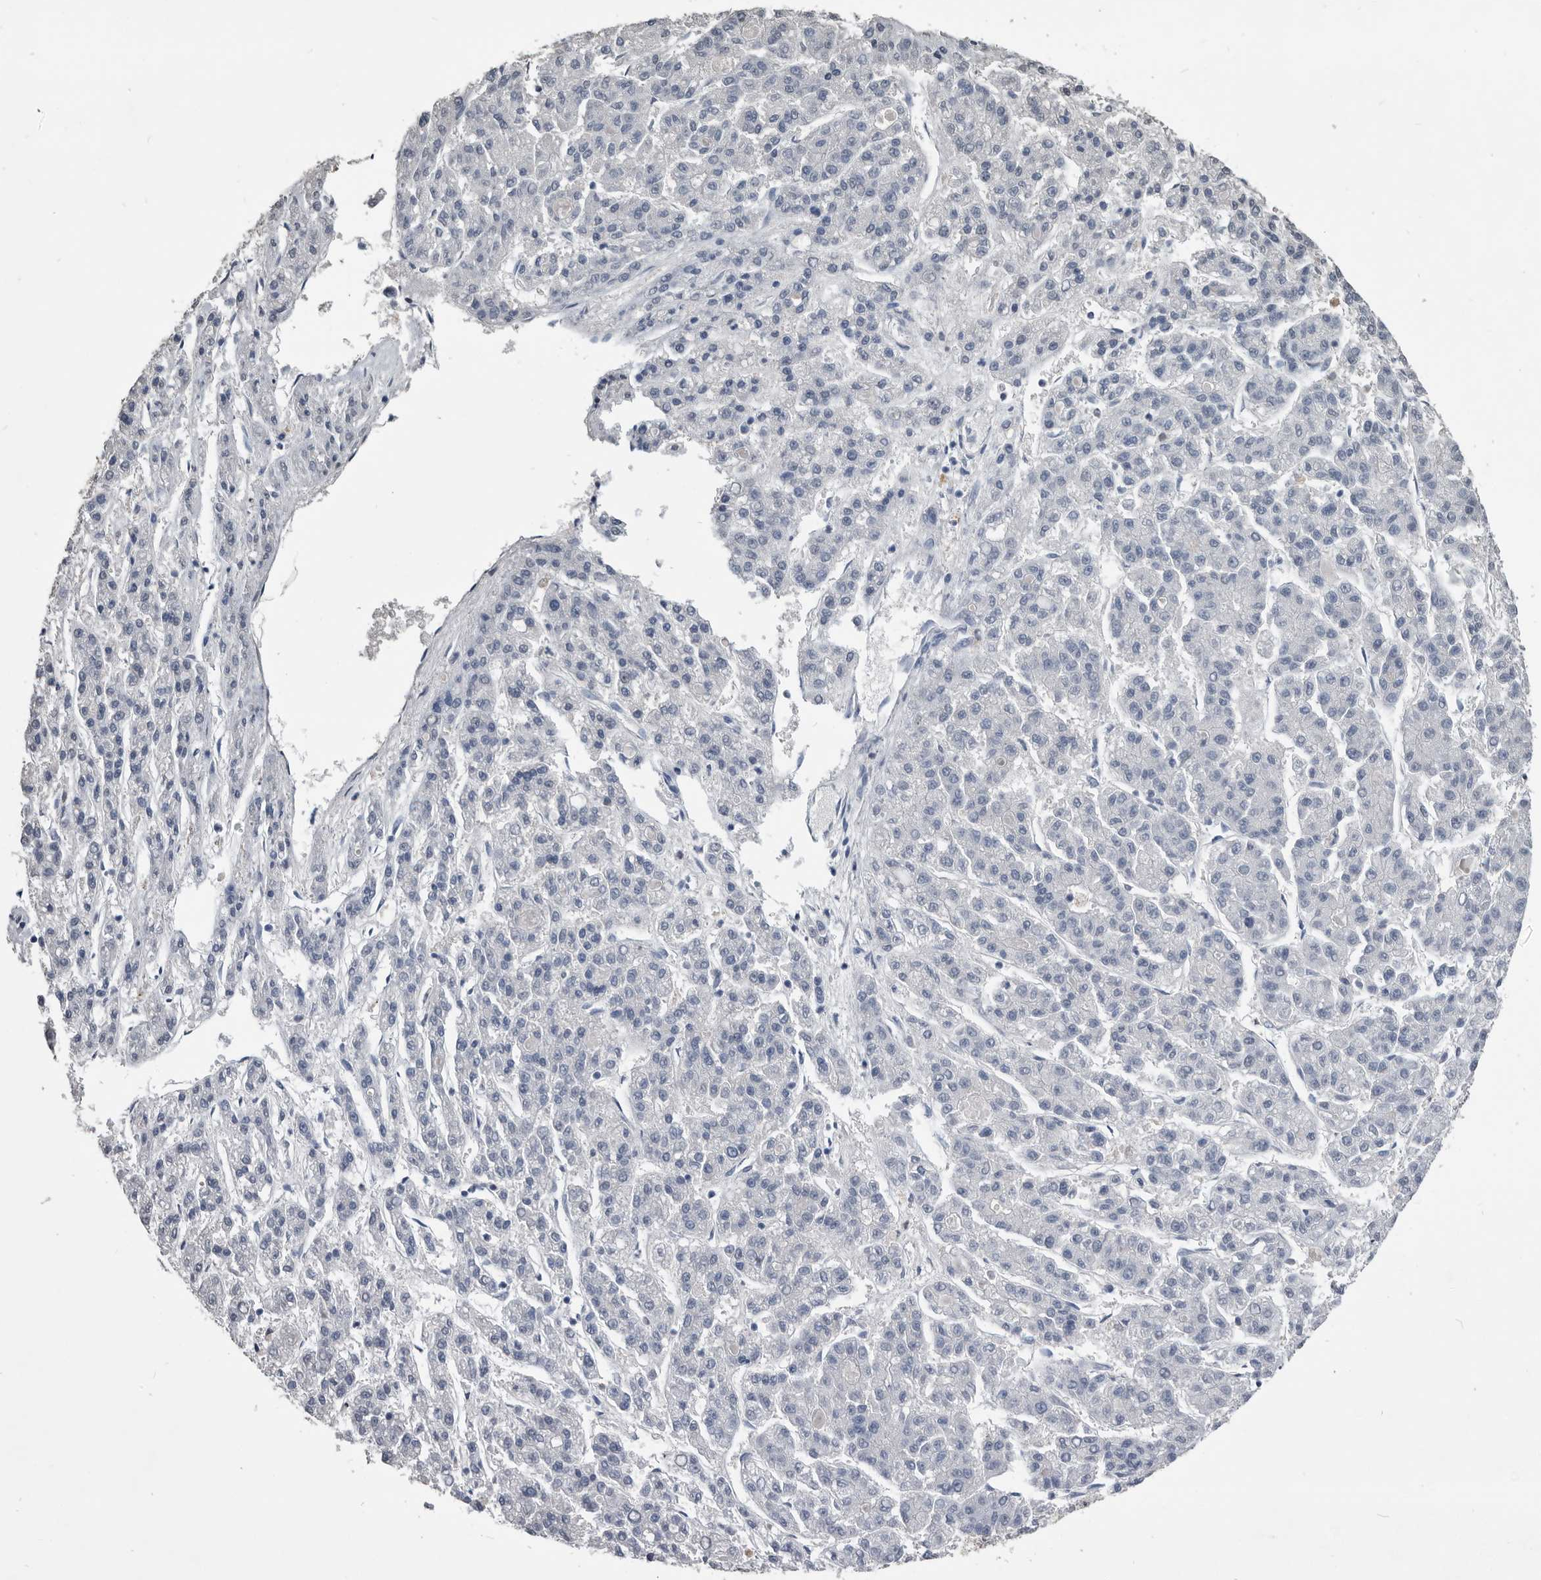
{"staining": {"intensity": "negative", "quantity": "none", "location": "none"}, "tissue": "liver cancer", "cell_type": "Tumor cells", "image_type": "cancer", "snomed": [{"axis": "morphology", "description": "Carcinoma, Hepatocellular, NOS"}, {"axis": "topography", "description": "Liver"}], "caption": "A micrograph of liver cancer stained for a protein exhibits no brown staining in tumor cells.", "gene": "PDXK", "patient": {"sex": "male", "age": 70}}